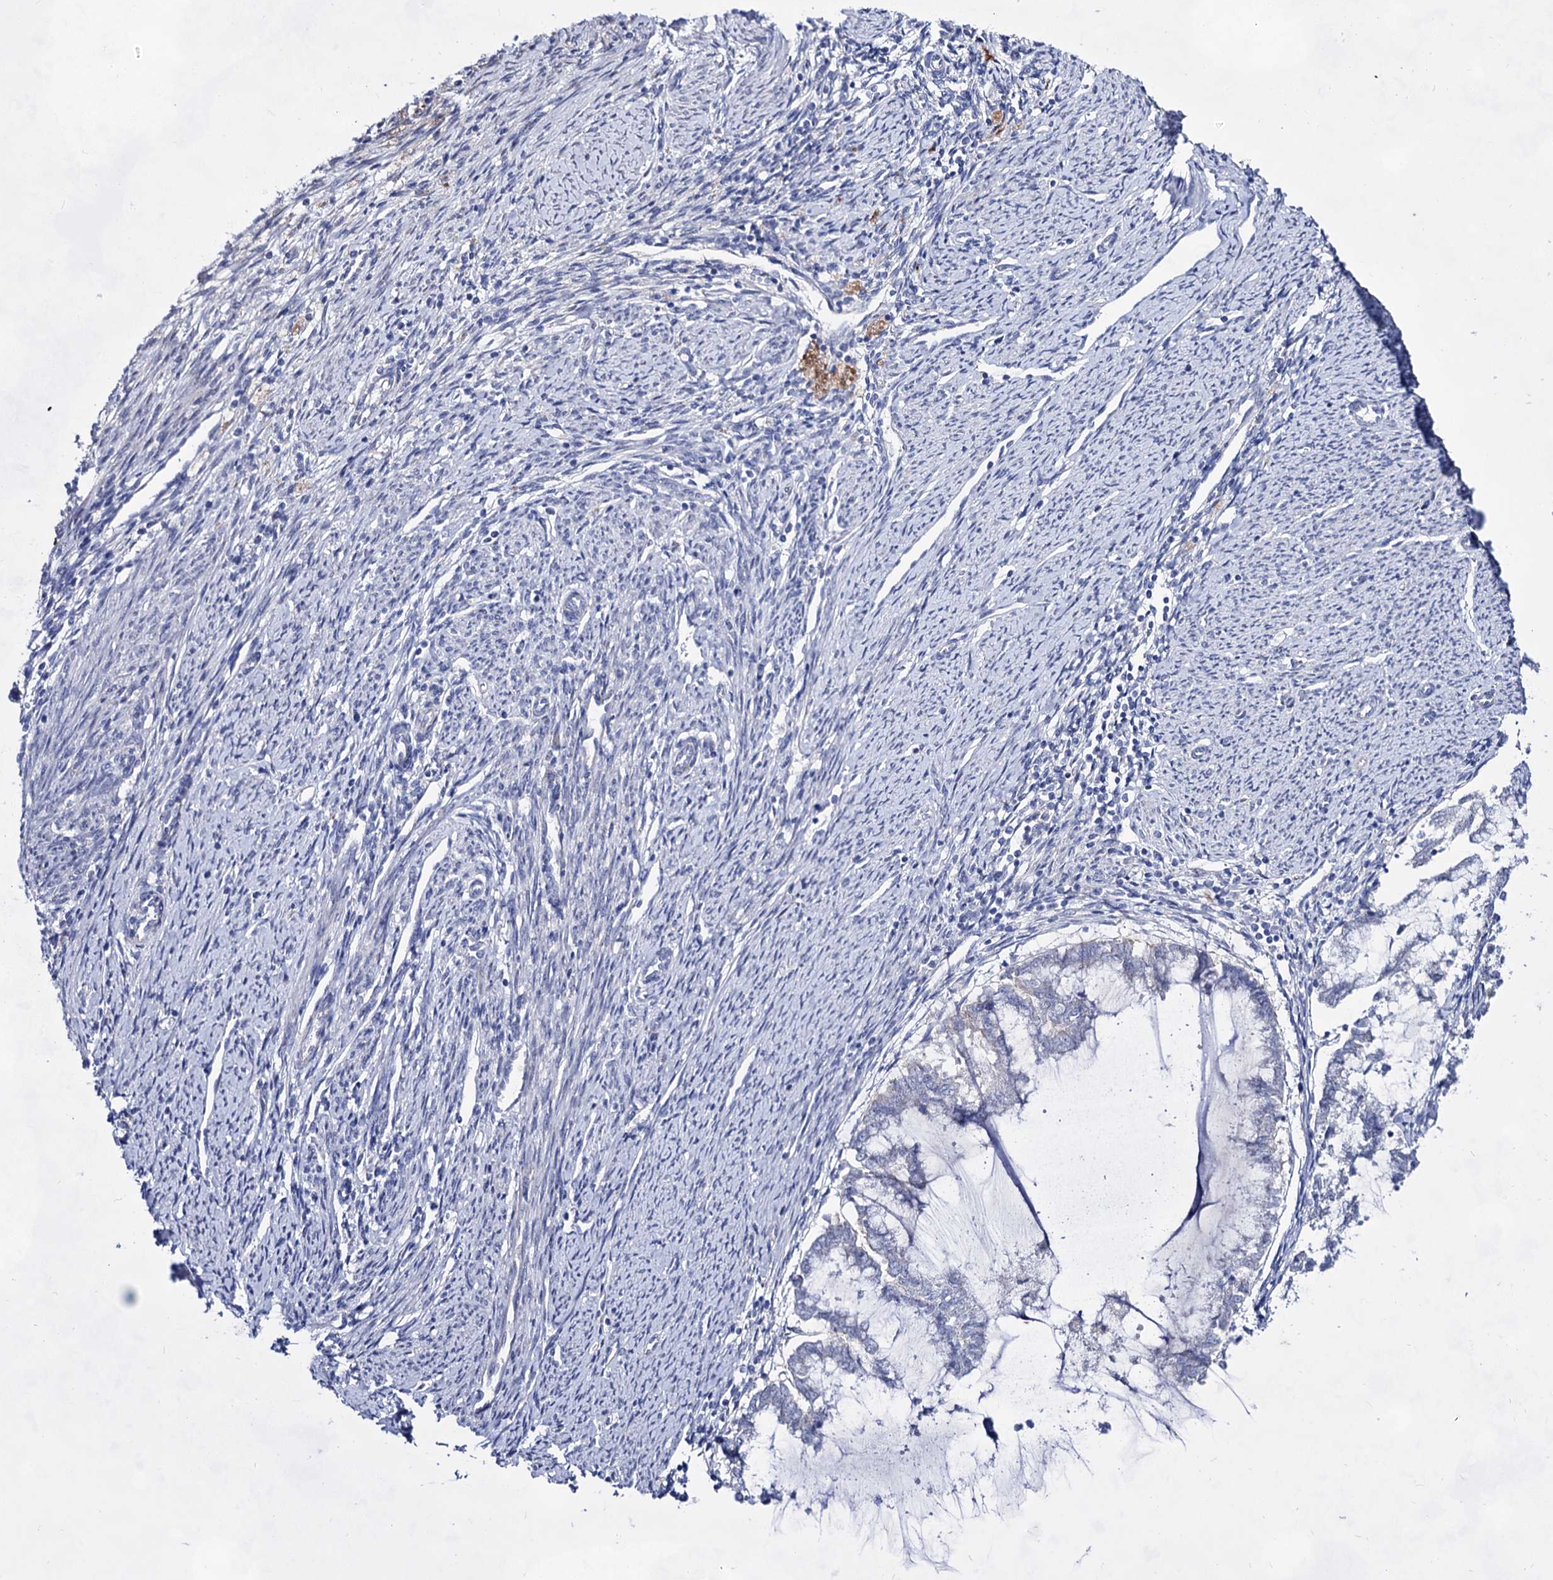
{"staining": {"intensity": "negative", "quantity": "none", "location": "none"}, "tissue": "endometrial cancer", "cell_type": "Tumor cells", "image_type": "cancer", "snomed": [{"axis": "morphology", "description": "Adenocarcinoma, NOS"}, {"axis": "topography", "description": "Endometrium"}], "caption": "Immunohistochemistry (IHC) image of neoplastic tissue: endometrial adenocarcinoma stained with DAB reveals no significant protein staining in tumor cells.", "gene": "PLIN1", "patient": {"sex": "female", "age": 79}}